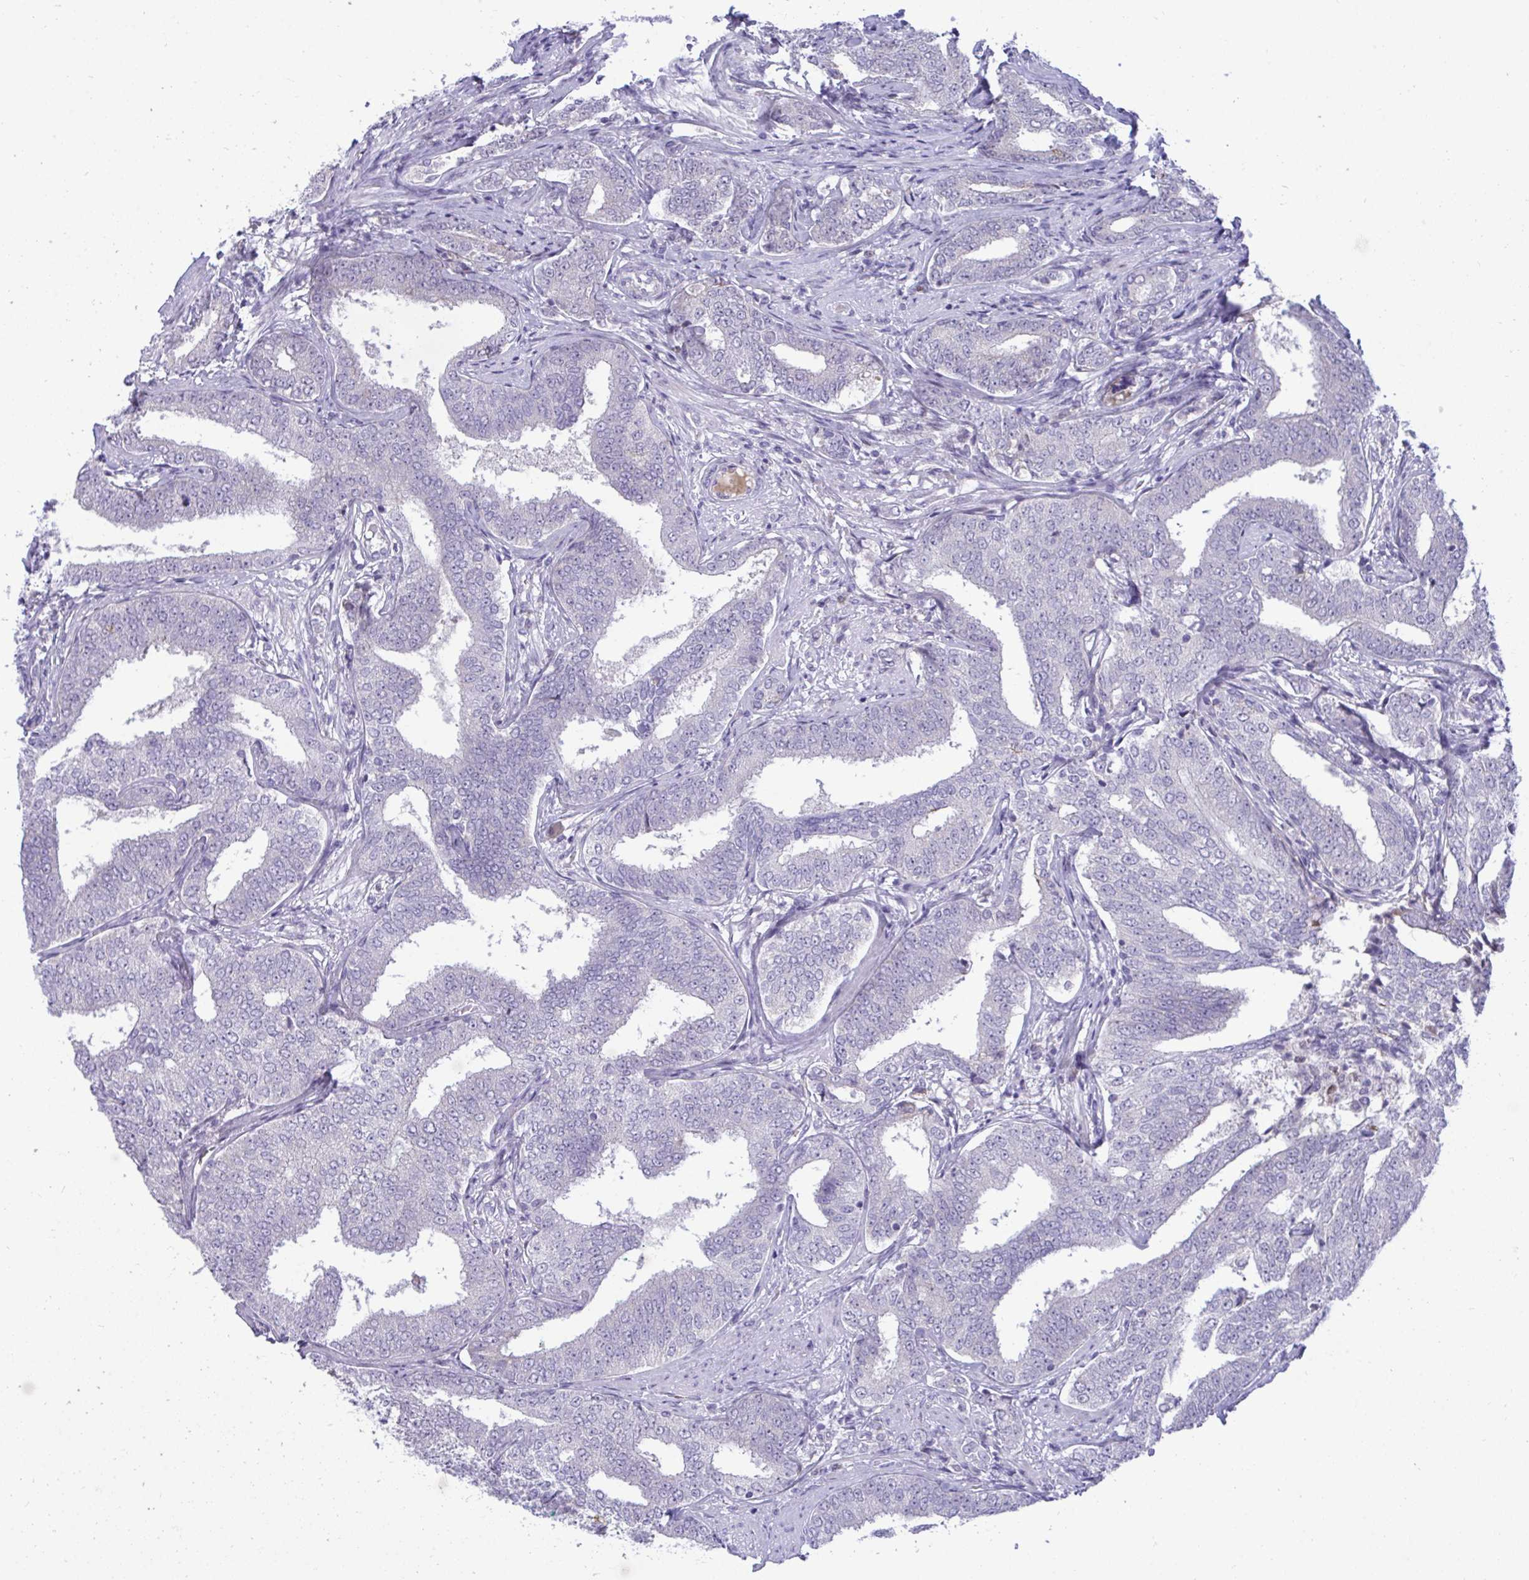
{"staining": {"intensity": "negative", "quantity": "none", "location": "none"}, "tissue": "prostate cancer", "cell_type": "Tumor cells", "image_type": "cancer", "snomed": [{"axis": "morphology", "description": "Adenocarcinoma, High grade"}, {"axis": "topography", "description": "Prostate"}], "caption": "The IHC photomicrograph has no significant expression in tumor cells of prostate cancer (high-grade adenocarcinoma) tissue.", "gene": "EPOP", "patient": {"sex": "male", "age": 72}}